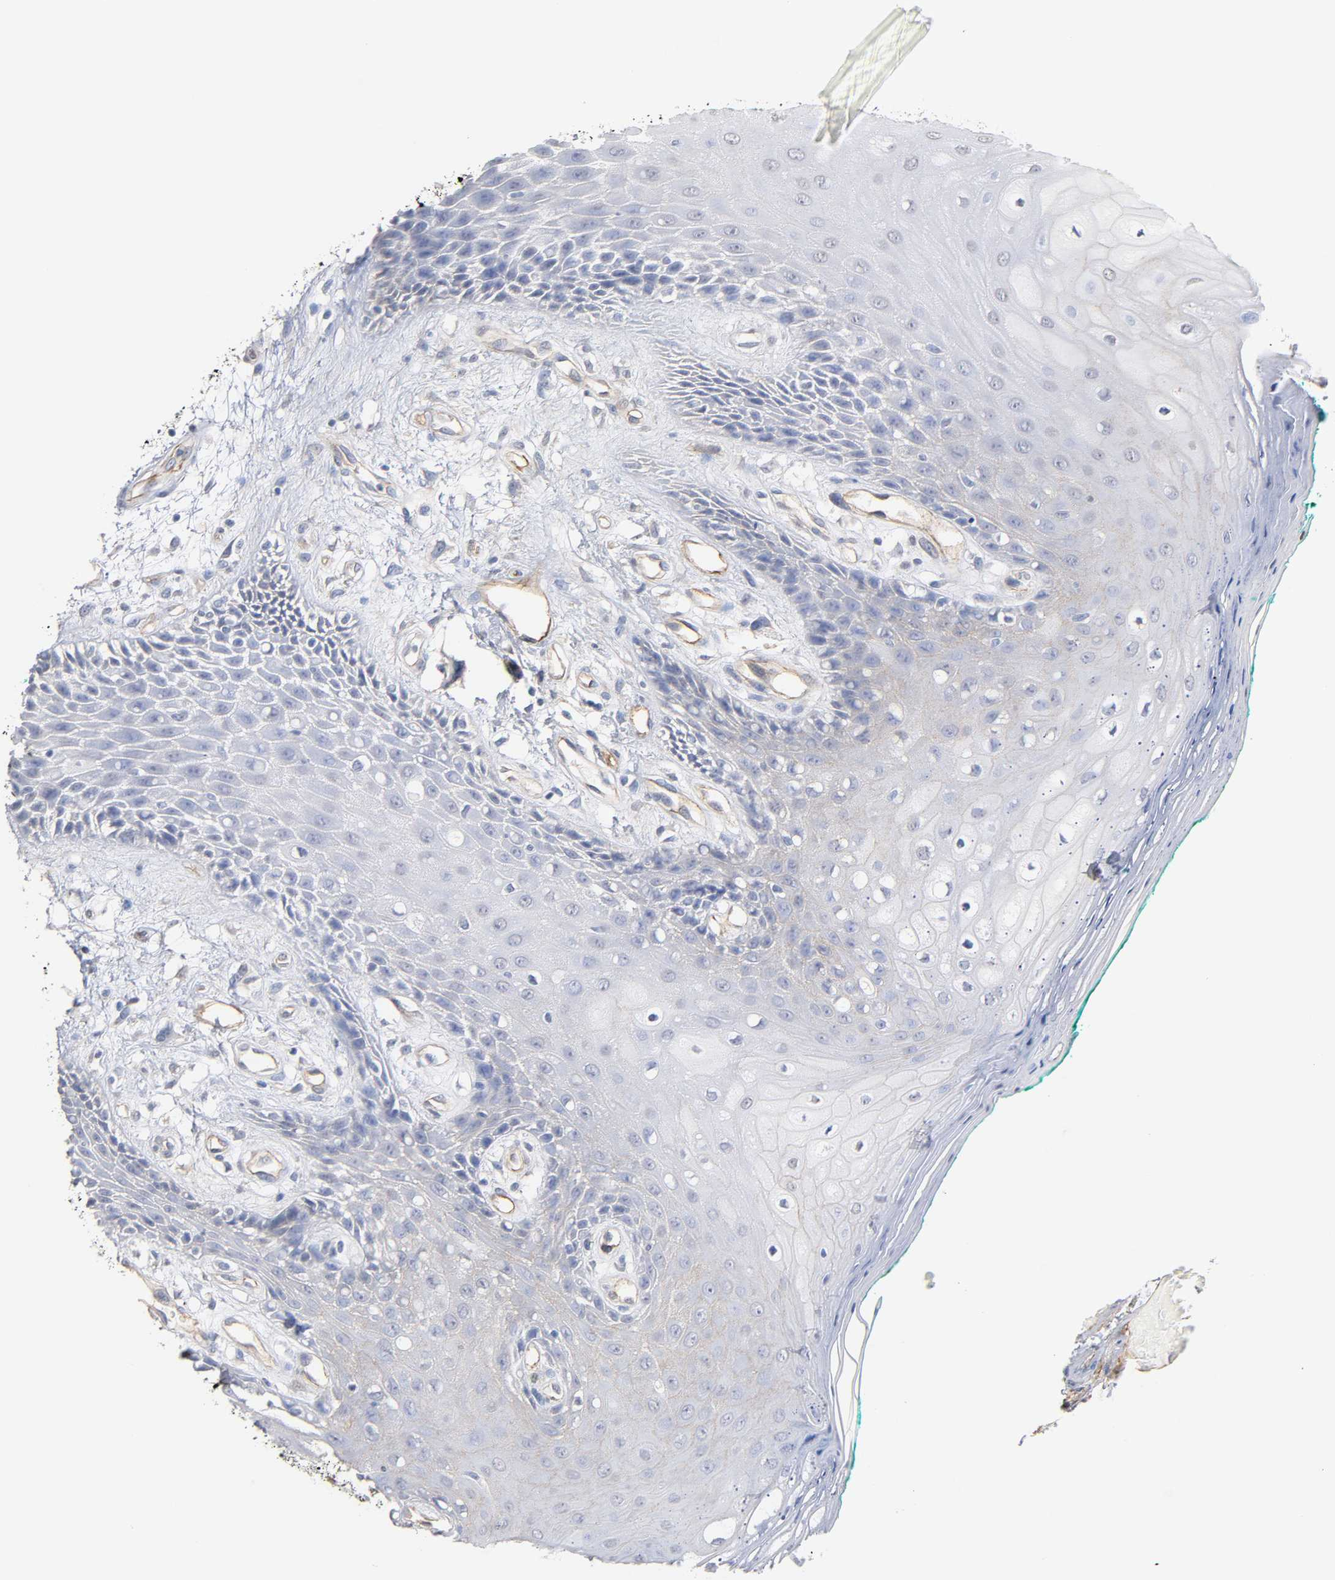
{"staining": {"intensity": "negative", "quantity": "none", "location": "none"}, "tissue": "oral mucosa", "cell_type": "Squamous epithelial cells", "image_type": "normal", "snomed": [{"axis": "morphology", "description": "Normal tissue, NOS"}, {"axis": "morphology", "description": "Squamous cell carcinoma, NOS"}, {"axis": "topography", "description": "Skeletal muscle"}, {"axis": "topography", "description": "Oral tissue"}, {"axis": "topography", "description": "Head-Neck"}], "caption": "Squamous epithelial cells show no significant protein positivity in unremarkable oral mucosa. (Immunohistochemistry (ihc), brightfield microscopy, high magnification).", "gene": "SPTAN1", "patient": {"sex": "female", "age": 84}}